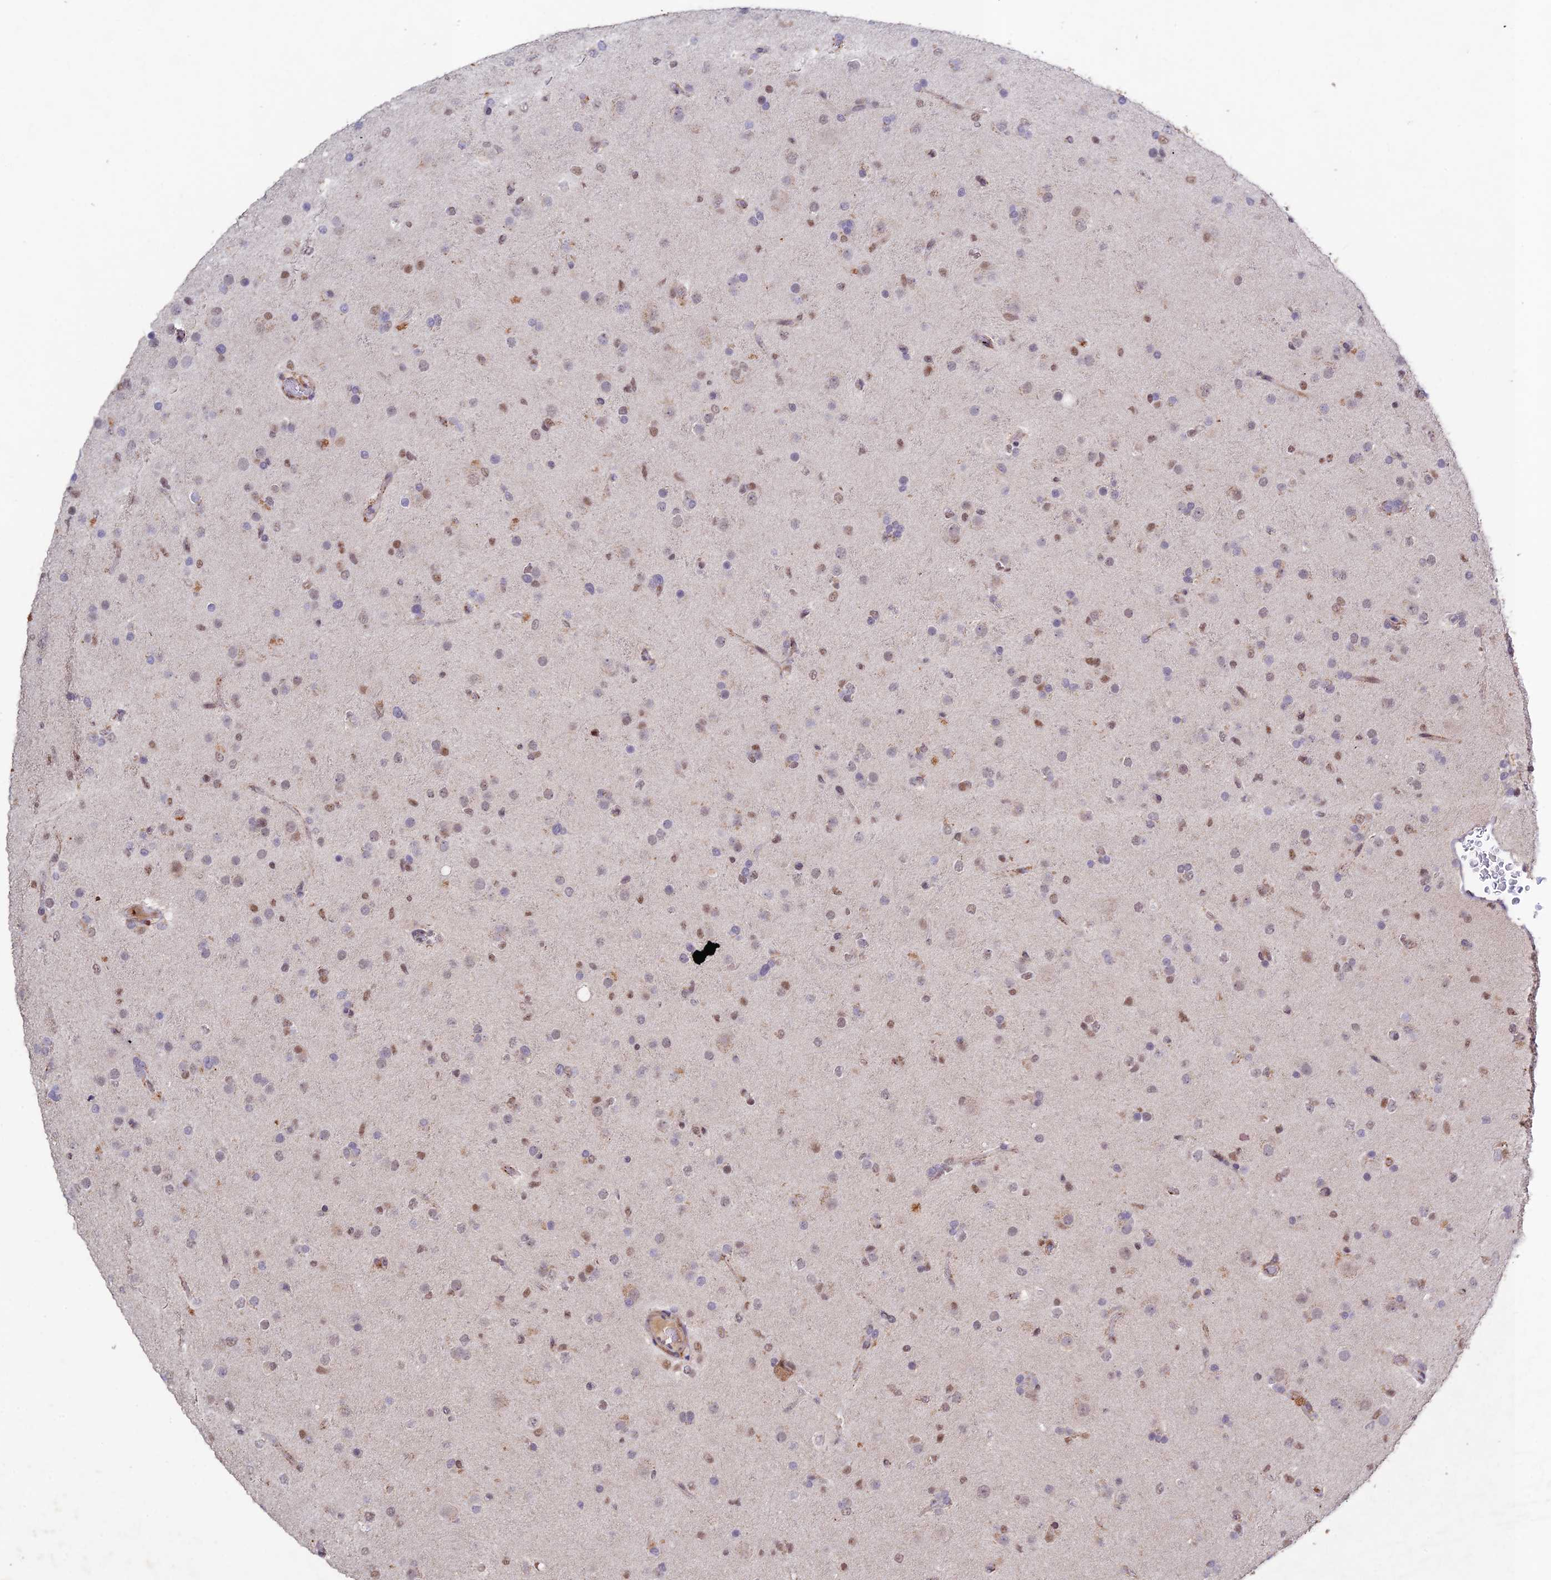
{"staining": {"intensity": "weak", "quantity": "<25%", "location": "nuclear"}, "tissue": "glioma", "cell_type": "Tumor cells", "image_type": "cancer", "snomed": [{"axis": "morphology", "description": "Glioma, malignant, Low grade"}, {"axis": "topography", "description": "Brain"}], "caption": "This is a histopathology image of IHC staining of glioma, which shows no positivity in tumor cells. The staining was performed using DAB to visualize the protein expression in brown, while the nuclei were stained in blue with hematoxylin (Magnification: 20x).", "gene": "RAVER1", "patient": {"sex": "male", "age": 65}}